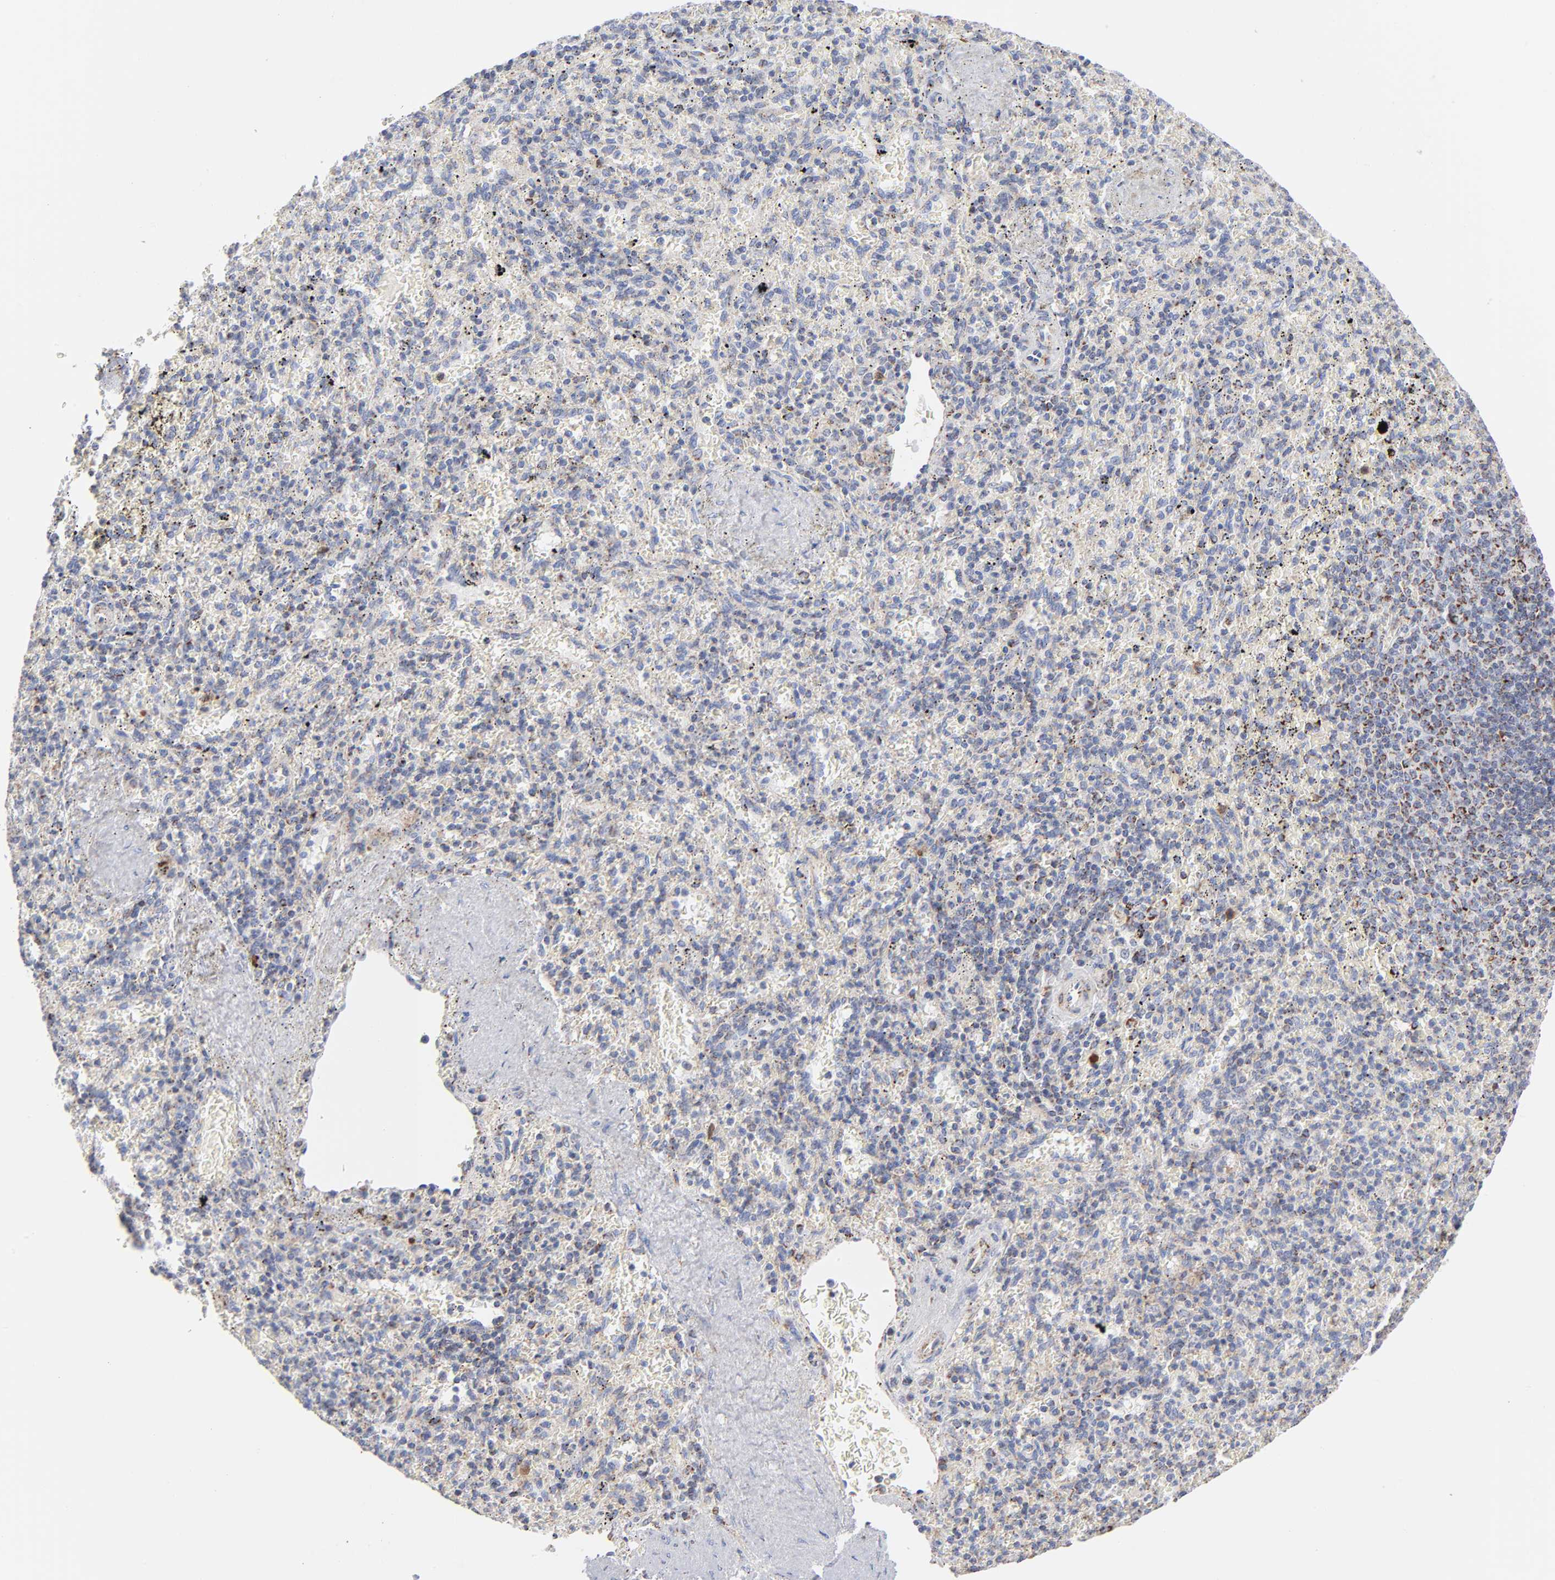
{"staining": {"intensity": "weak", "quantity": "25%-75%", "location": "cytoplasmic/membranous"}, "tissue": "spleen", "cell_type": "Cells in red pulp", "image_type": "normal", "snomed": [{"axis": "morphology", "description": "Normal tissue, NOS"}, {"axis": "topography", "description": "Spleen"}], "caption": "There is low levels of weak cytoplasmic/membranous positivity in cells in red pulp of benign spleen, as demonstrated by immunohistochemical staining (brown color).", "gene": "DIABLO", "patient": {"sex": "female", "age": 43}}